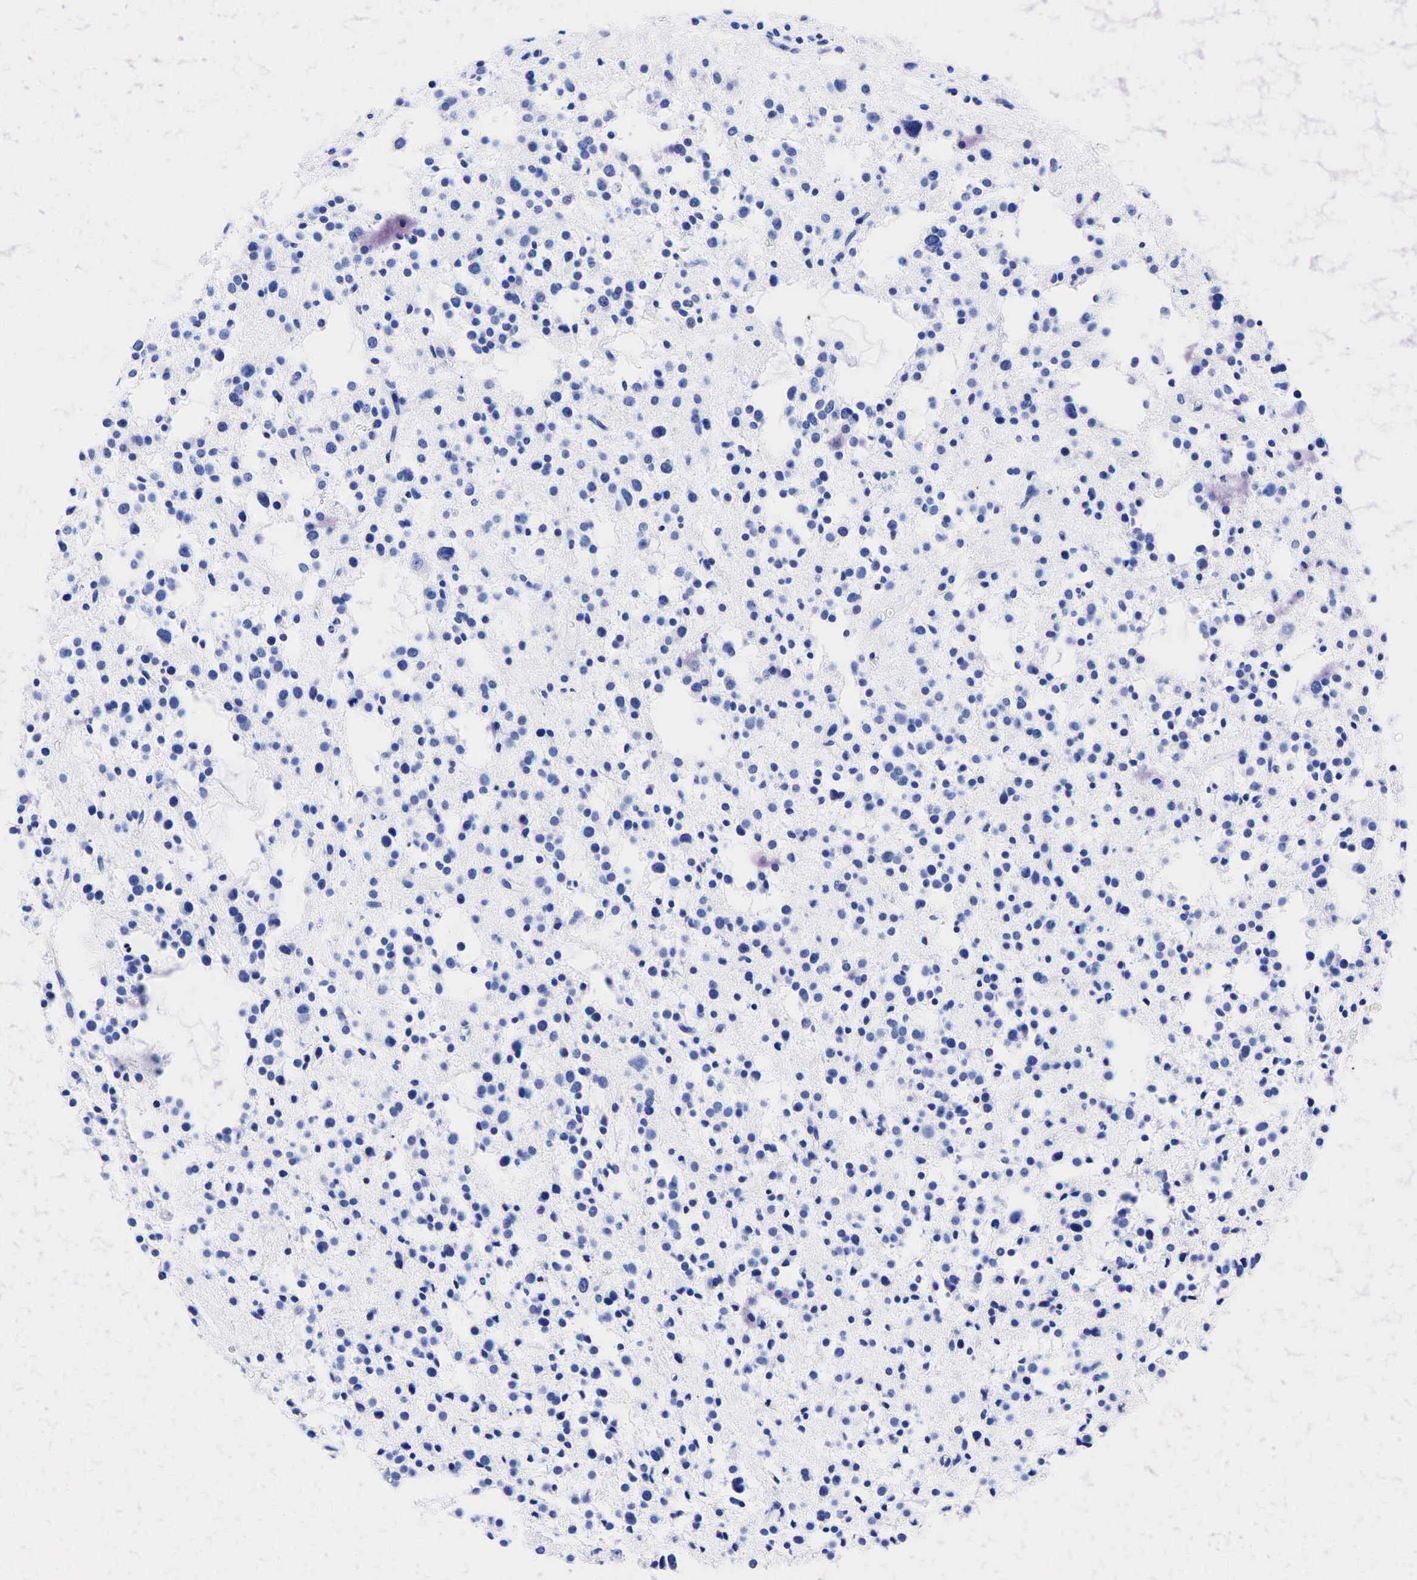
{"staining": {"intensity": "negative", "quantity": "none", "location": "none"}, "tissue": "glioma", "cell_type": "Tumor cells", "image_type": "cancer", "snomed": [{"axis": "morphology", "description": "Glioma, malignant, Low grade"}, {"axis": "topography", "description": "Brain"}], "caption": "Immunohistochemical staining of human glioma exhibits no significant staining in tumor cells.", "gene": "KRT19", "patient": {"sex": "female", "age": 36}}